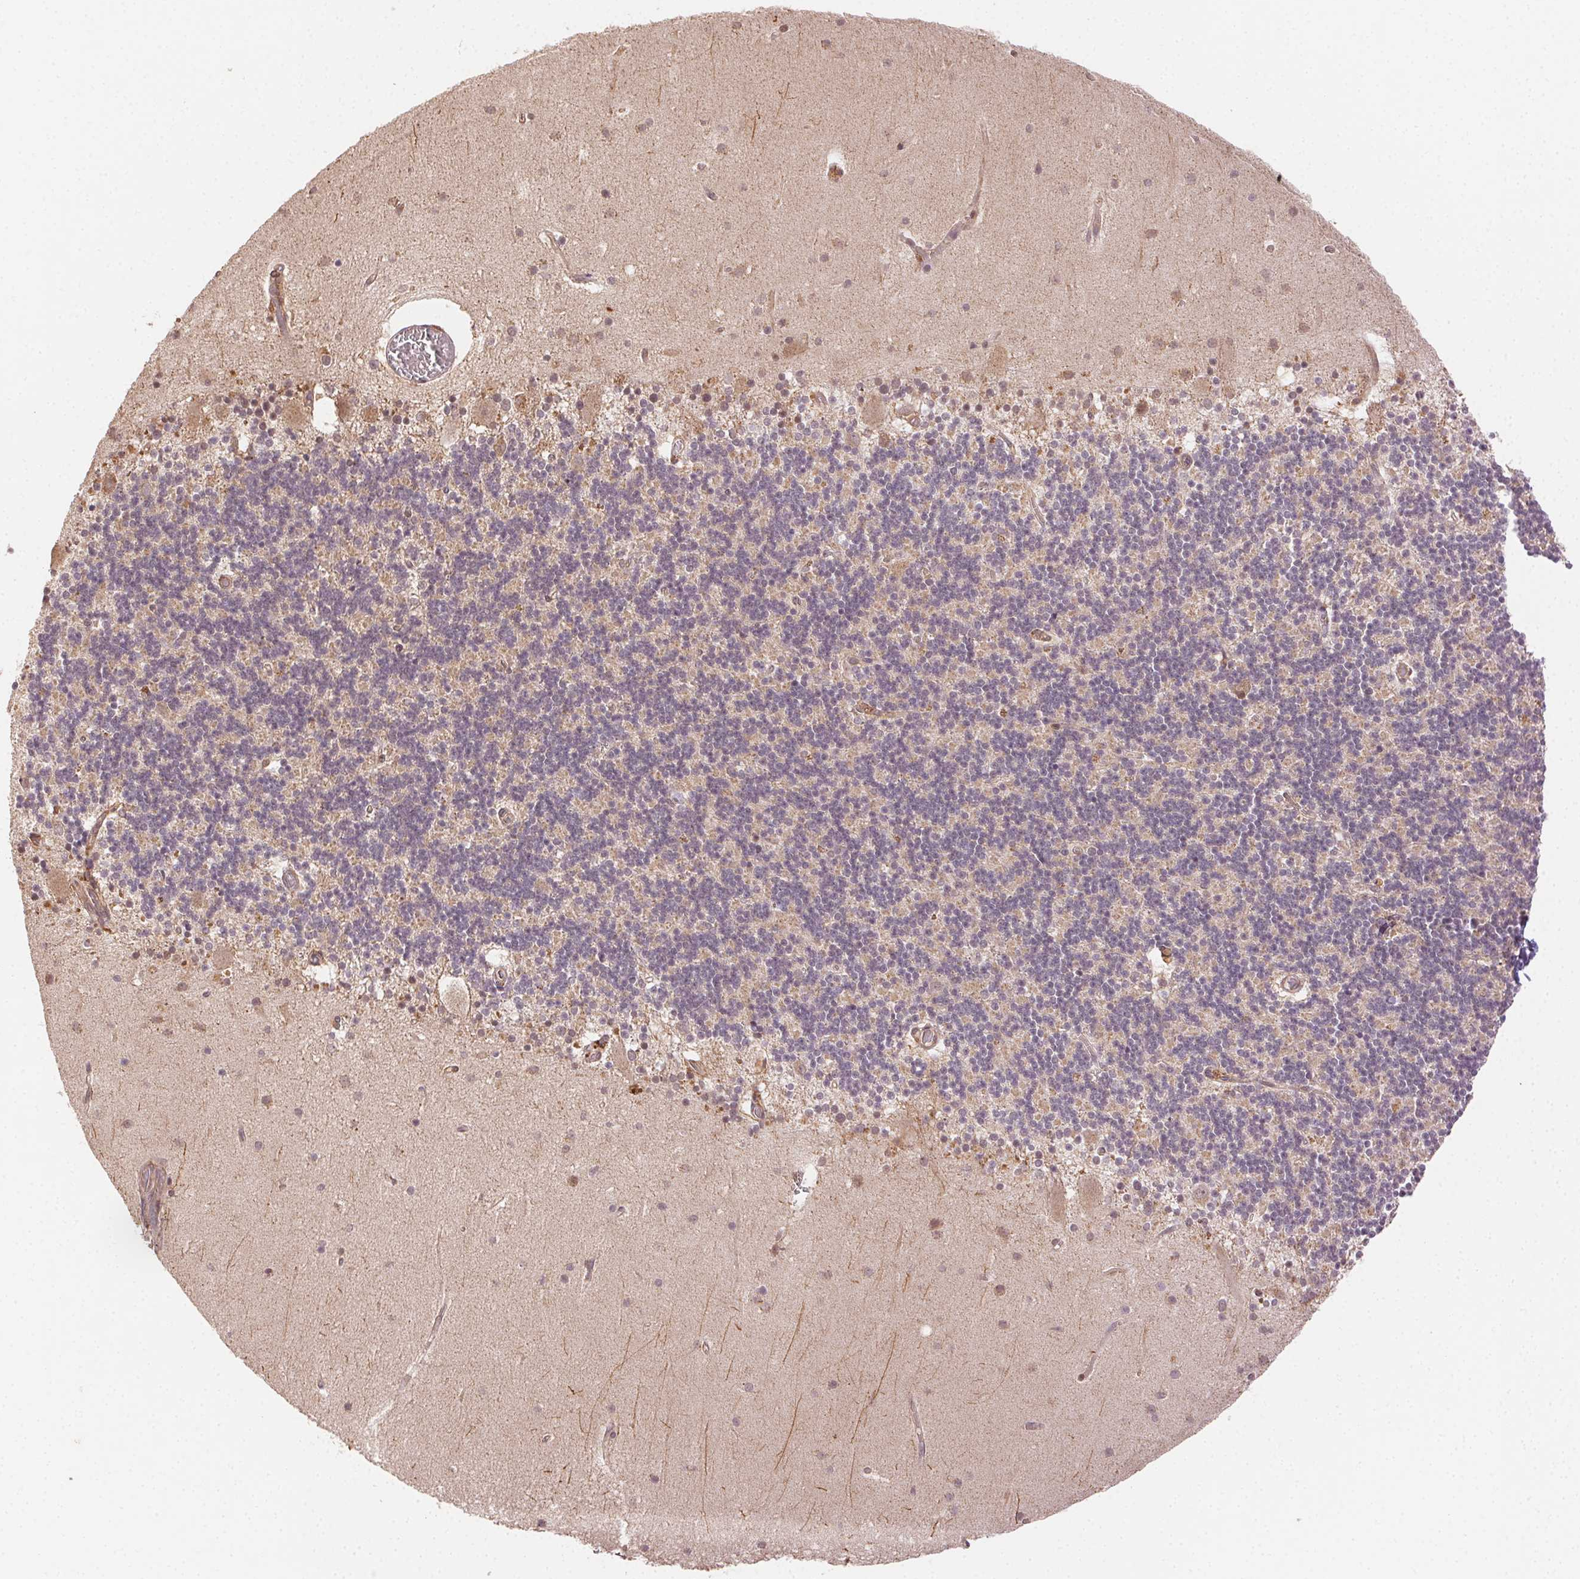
{"staining": {"intensity": "weak", "quantity": "25%-75%", "location": "cytoplasmic/membranous"}, "tissue": "cerebellum", "cell_type": "Cells in granular layer", "image_type": "normal", "snomed": [{"axis": "morphology", "description": "Normal tissue, NOS"}, {"axis": "topography", "description": "Cerebellum"}], "caption": "The histopathology image displays staining of unremarkable cerebellum, revealing weak cytoplasmic/membranous protein expression (brown color) within cells in granular layer.", "gene": "KLHL15", "patient": {"sex": "male", "age": 70}}